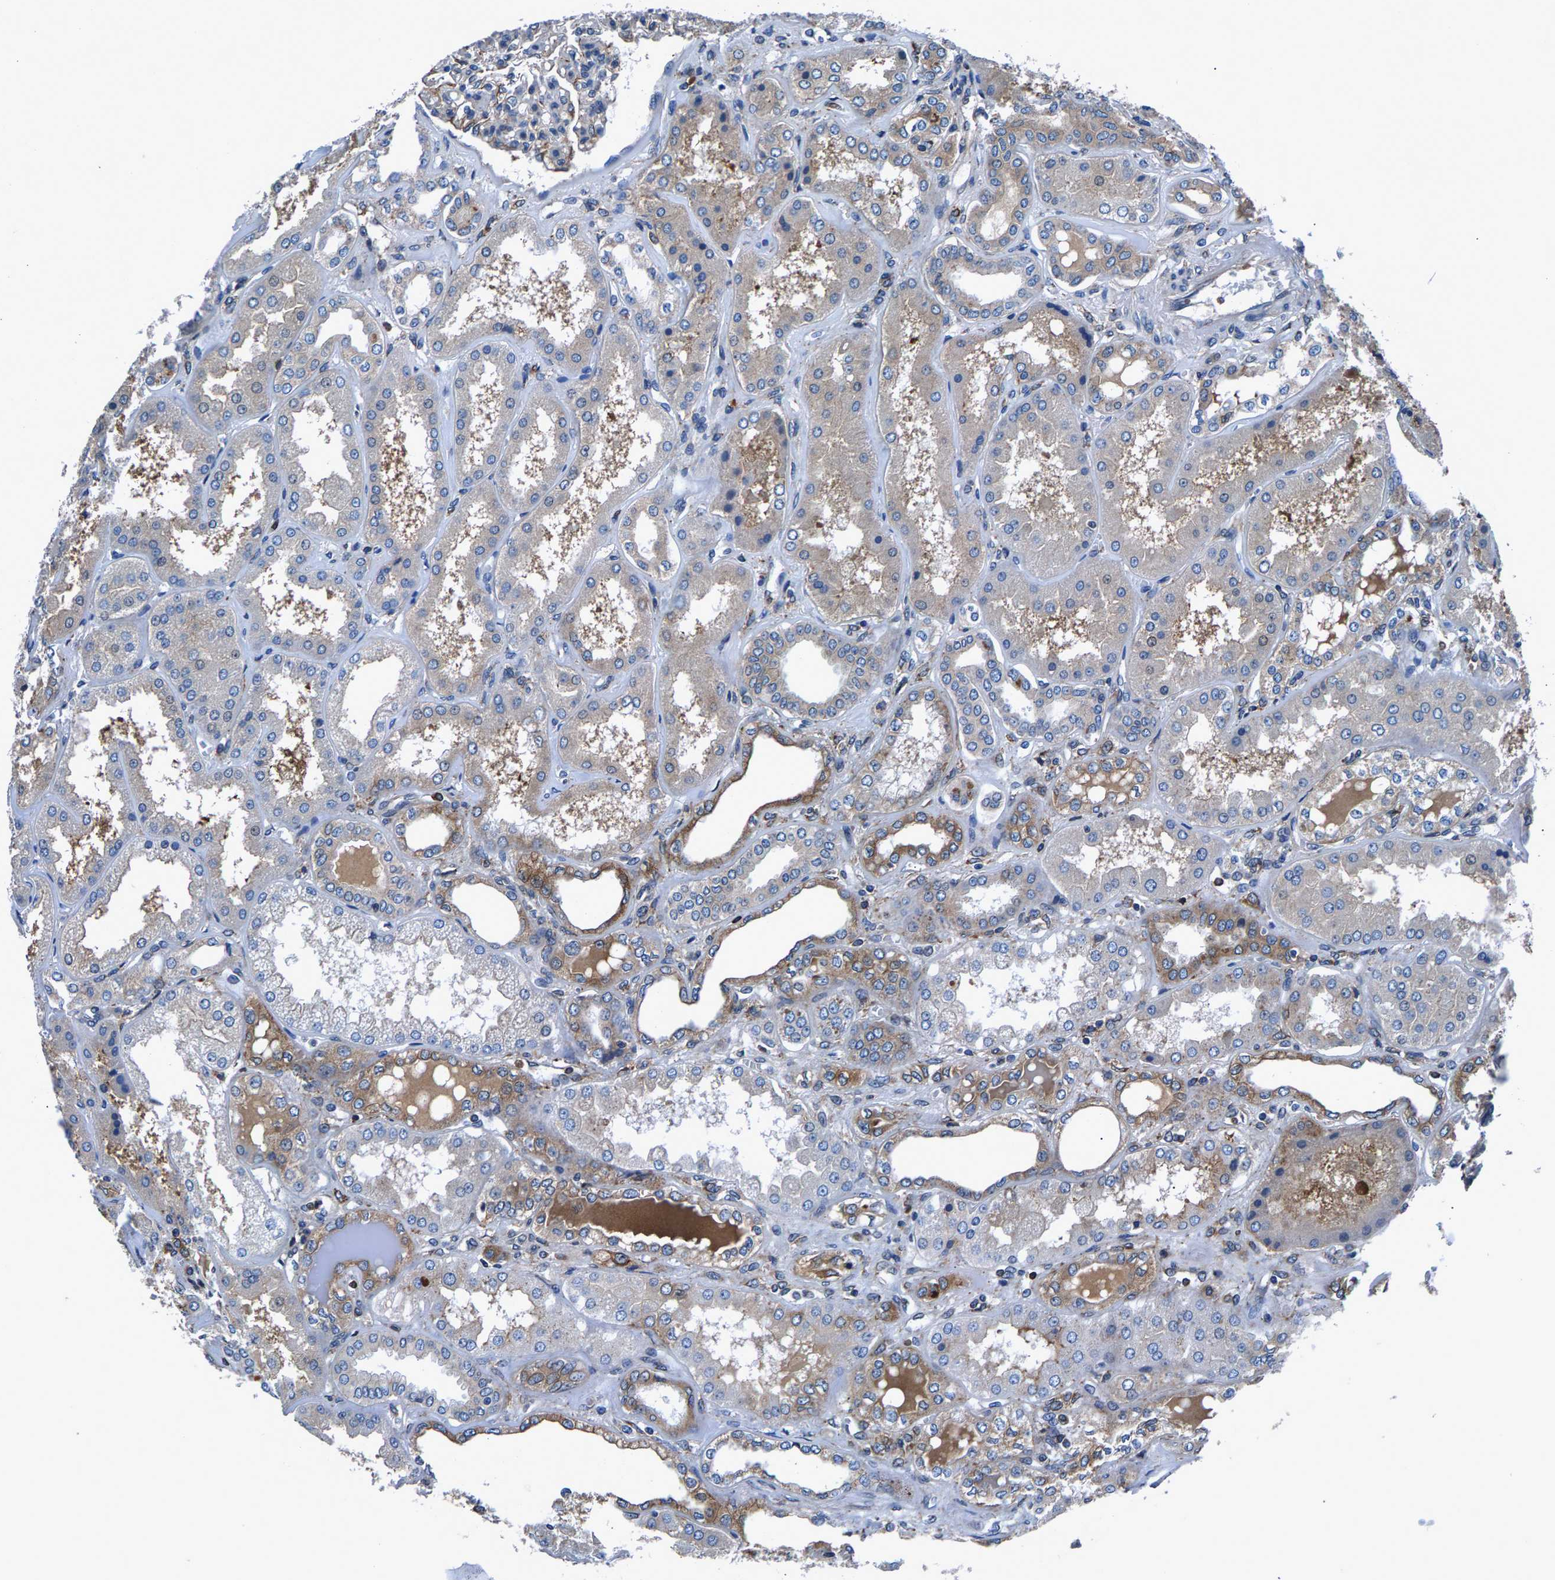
{"staining": {"intensity": "moderate", "quantity": "25%-75%", "location": "cytoplasmic/membranous"}, "tissue": "kidney", "cell_type": "Cells in glomeruli", "image_type": "normal", "snomed": [{"axis": "morphology", "description": "Normal tissue, NOS"}, {"axis": "topography", "description": "Kidney"}], "caption": "Kidney stained with immunohistochemistry (IHC) demonstrates moderate cytoplasmic/membranous positivity in about 25%-75% of cells in glomeruli.", "gene": "LPCAT1", "patient": {"sex": "female", "age": 56}}